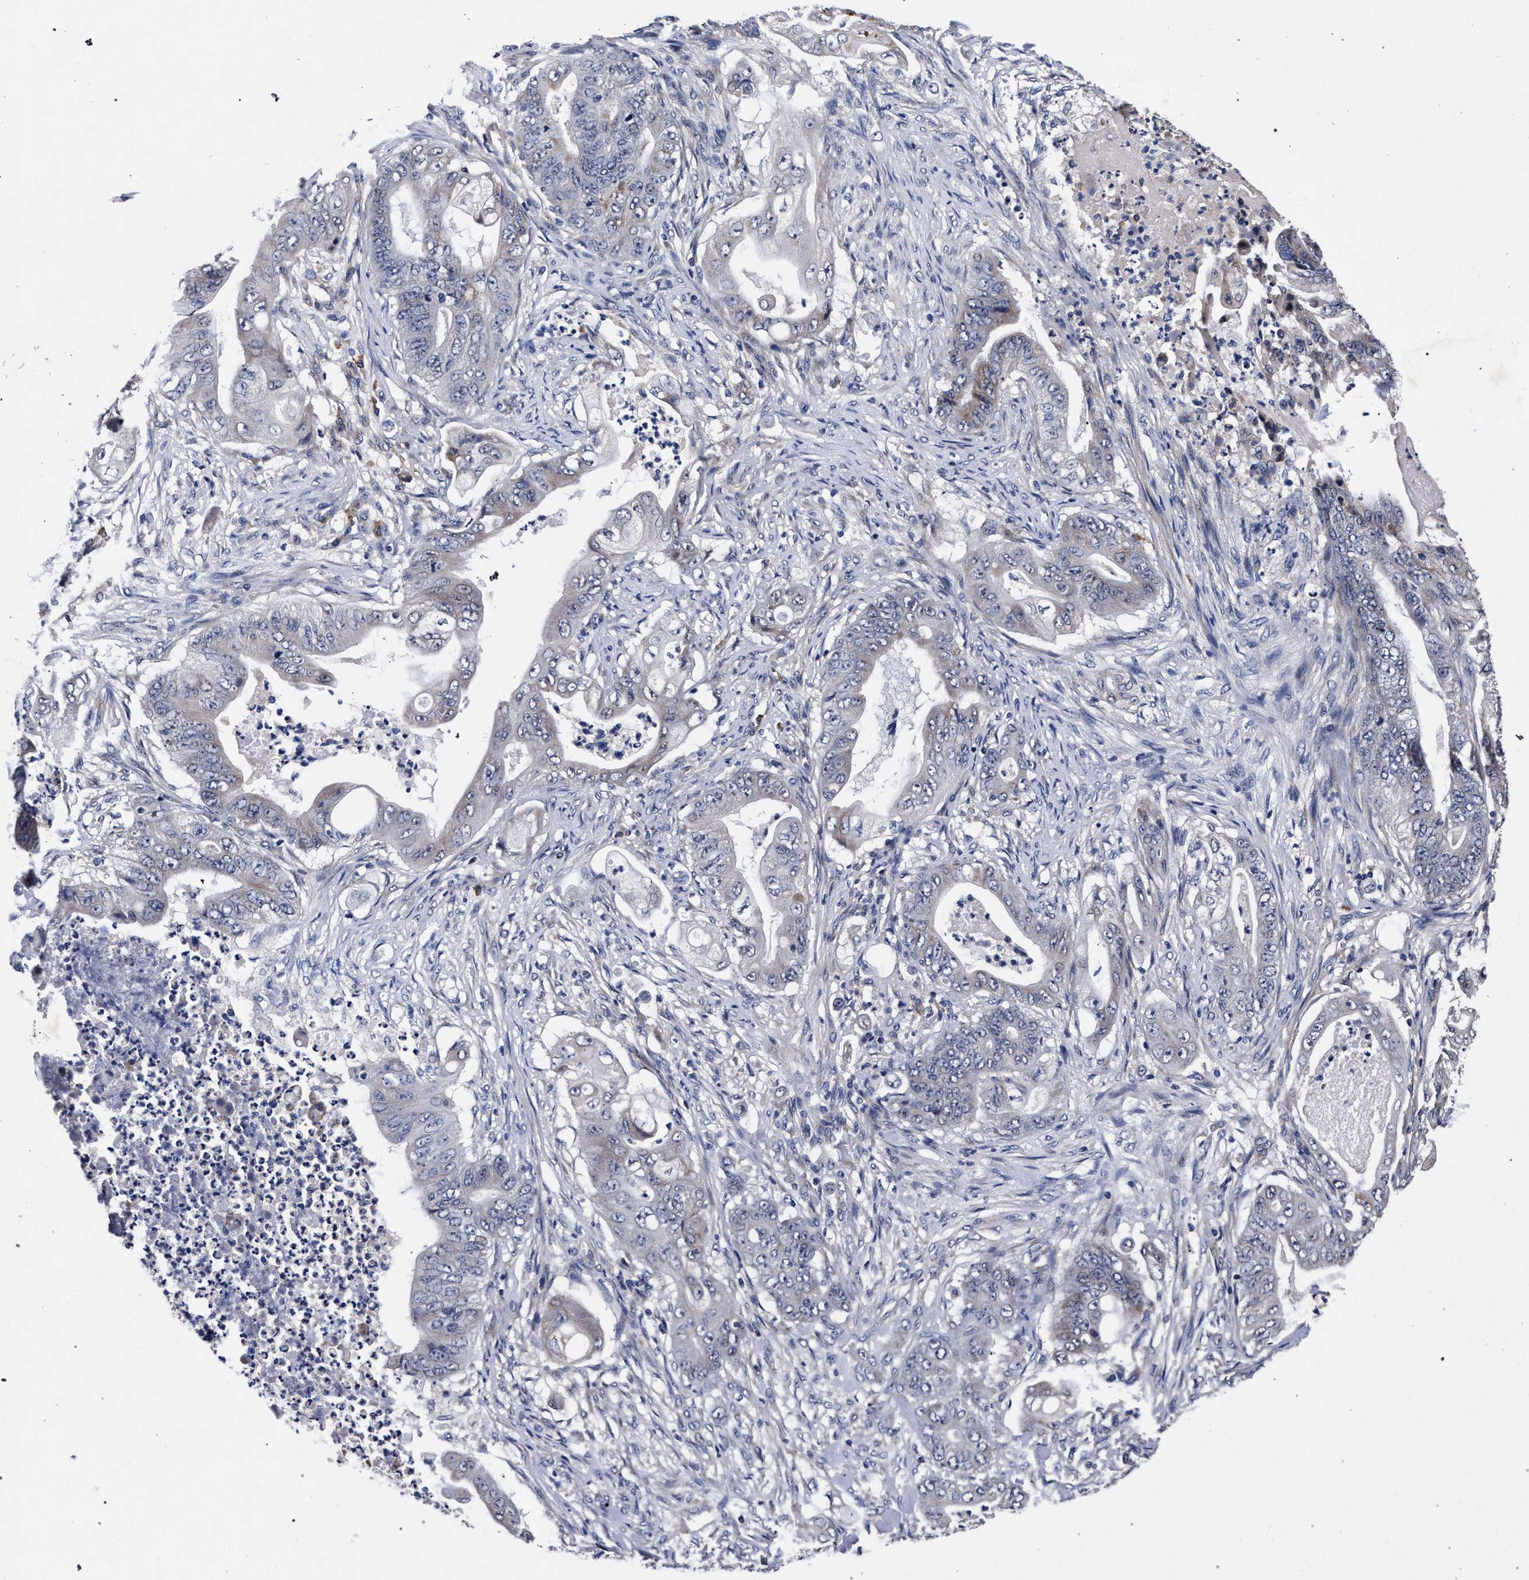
{"staining": {"intensity": "negative", "quantity": "none", "location": "none"}, "tissue": "stomach cancer", "cell_type": "Tumor cells", "image_type": "cancer", "snomed": [{"axis": "morphology", "description": "Adenocarcinoma, NOS"}, {"axis": "topography", "description": "Stomach"}], "caption": "Tumor cells are negative for brown protein staining in adenocarcinoma (stomach).", "gene": "CFAP95", "patient": {"sex": "female", "age": 73}}